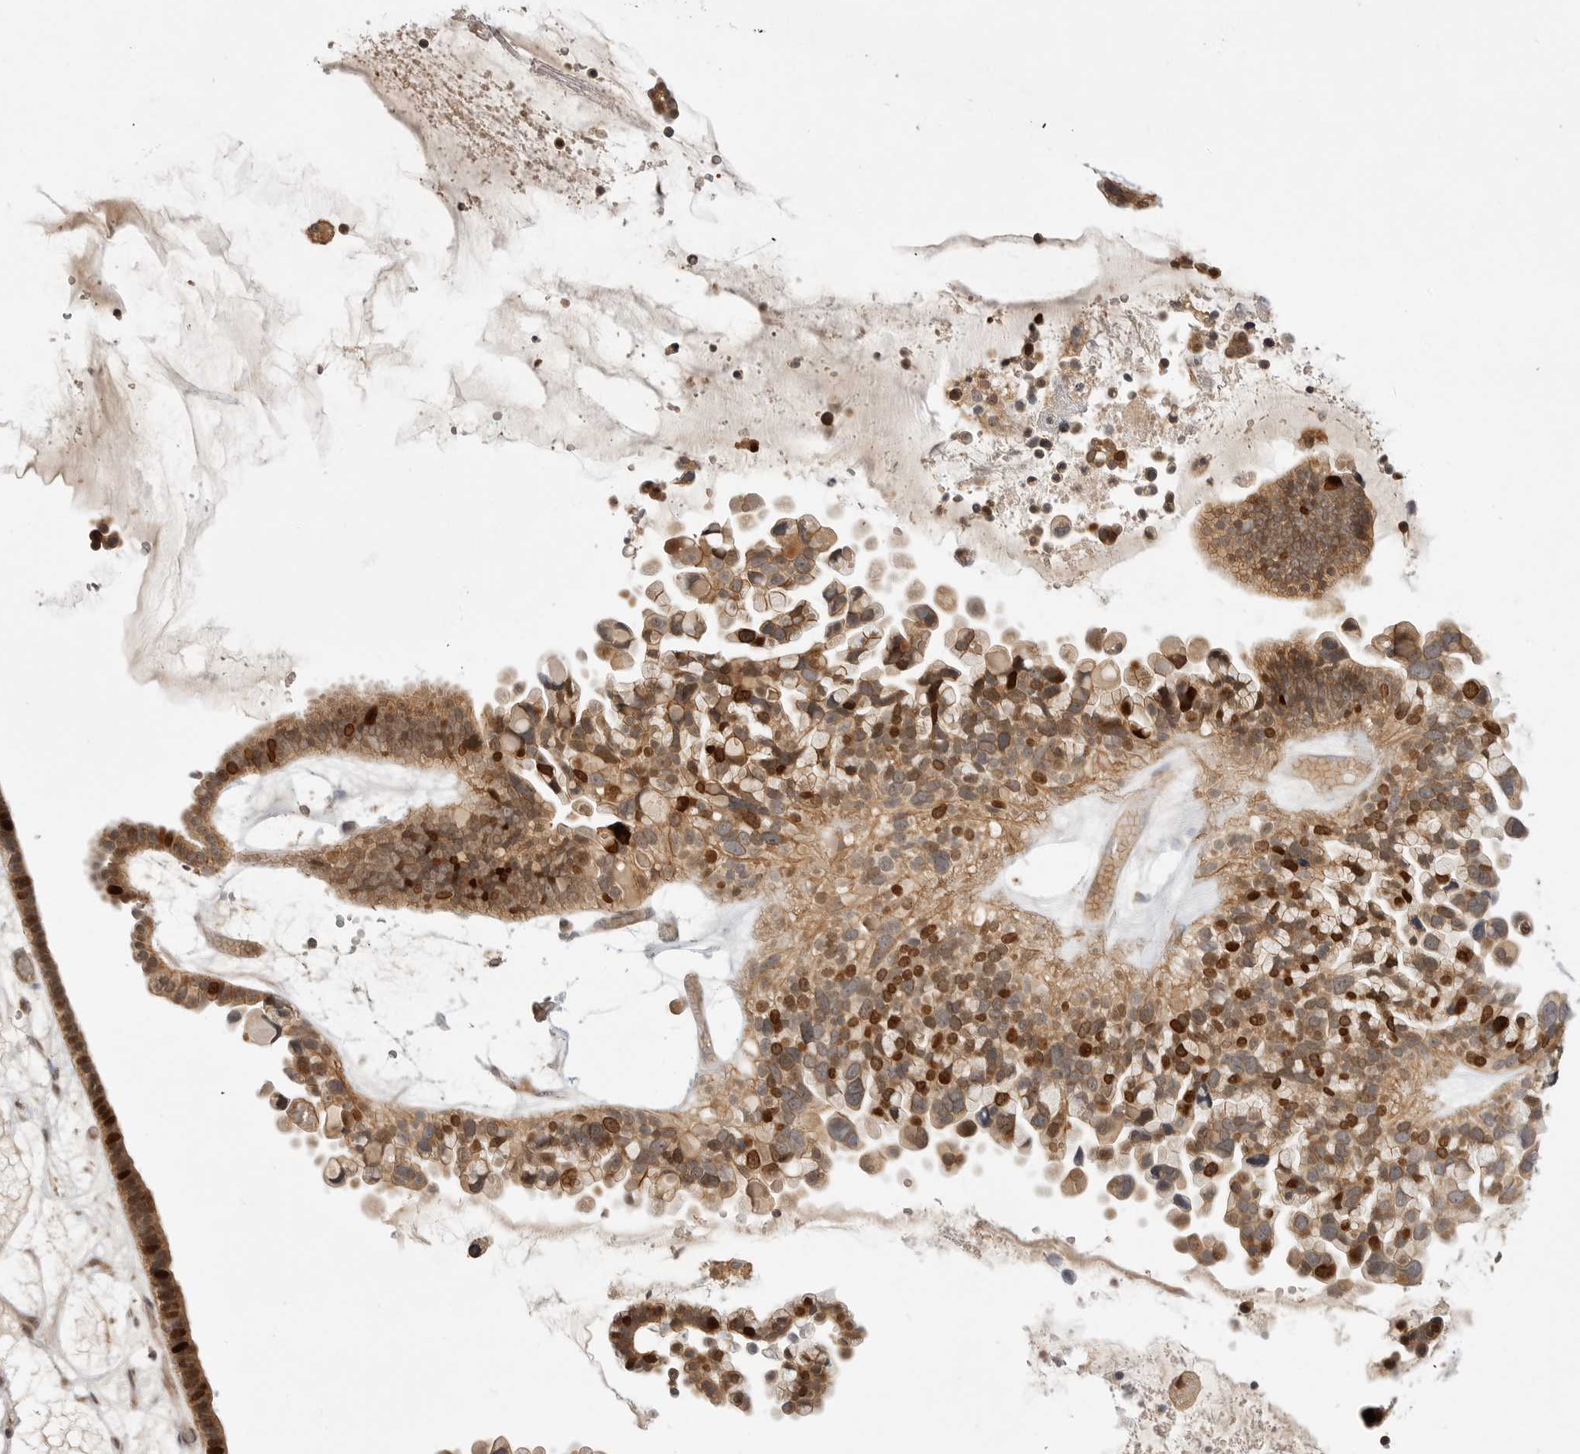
{"staining": {"intensity": "strong", "quantity": ">75%", "location": "cytoplasmic/membranous,nuclear"}, "tissue": "ovarian cancer", "cell_type": "Tumor cells", "image_type": "cancer", "snomed": [{"axis": "morphology", "description": "Cystadenocarcinoma, serous, NOS"}, {"axis": "topography", "description": "Ovary"}], "caption": "Ovarian serous cystadenocarcinoma tissue displays strong cytoplasmic/membranous and nuclear staining in approximately >75% of tumor cells, visualized by immunohistochemistry. The protein is stained brown, and the nuclei are stained in blue (DAB (3,3'-diaminobenzidine) IHC with brightfield microscopy, high magnification).", "gene": "CSNK1G3", "patient": {"sex": "female", "age": 56}}